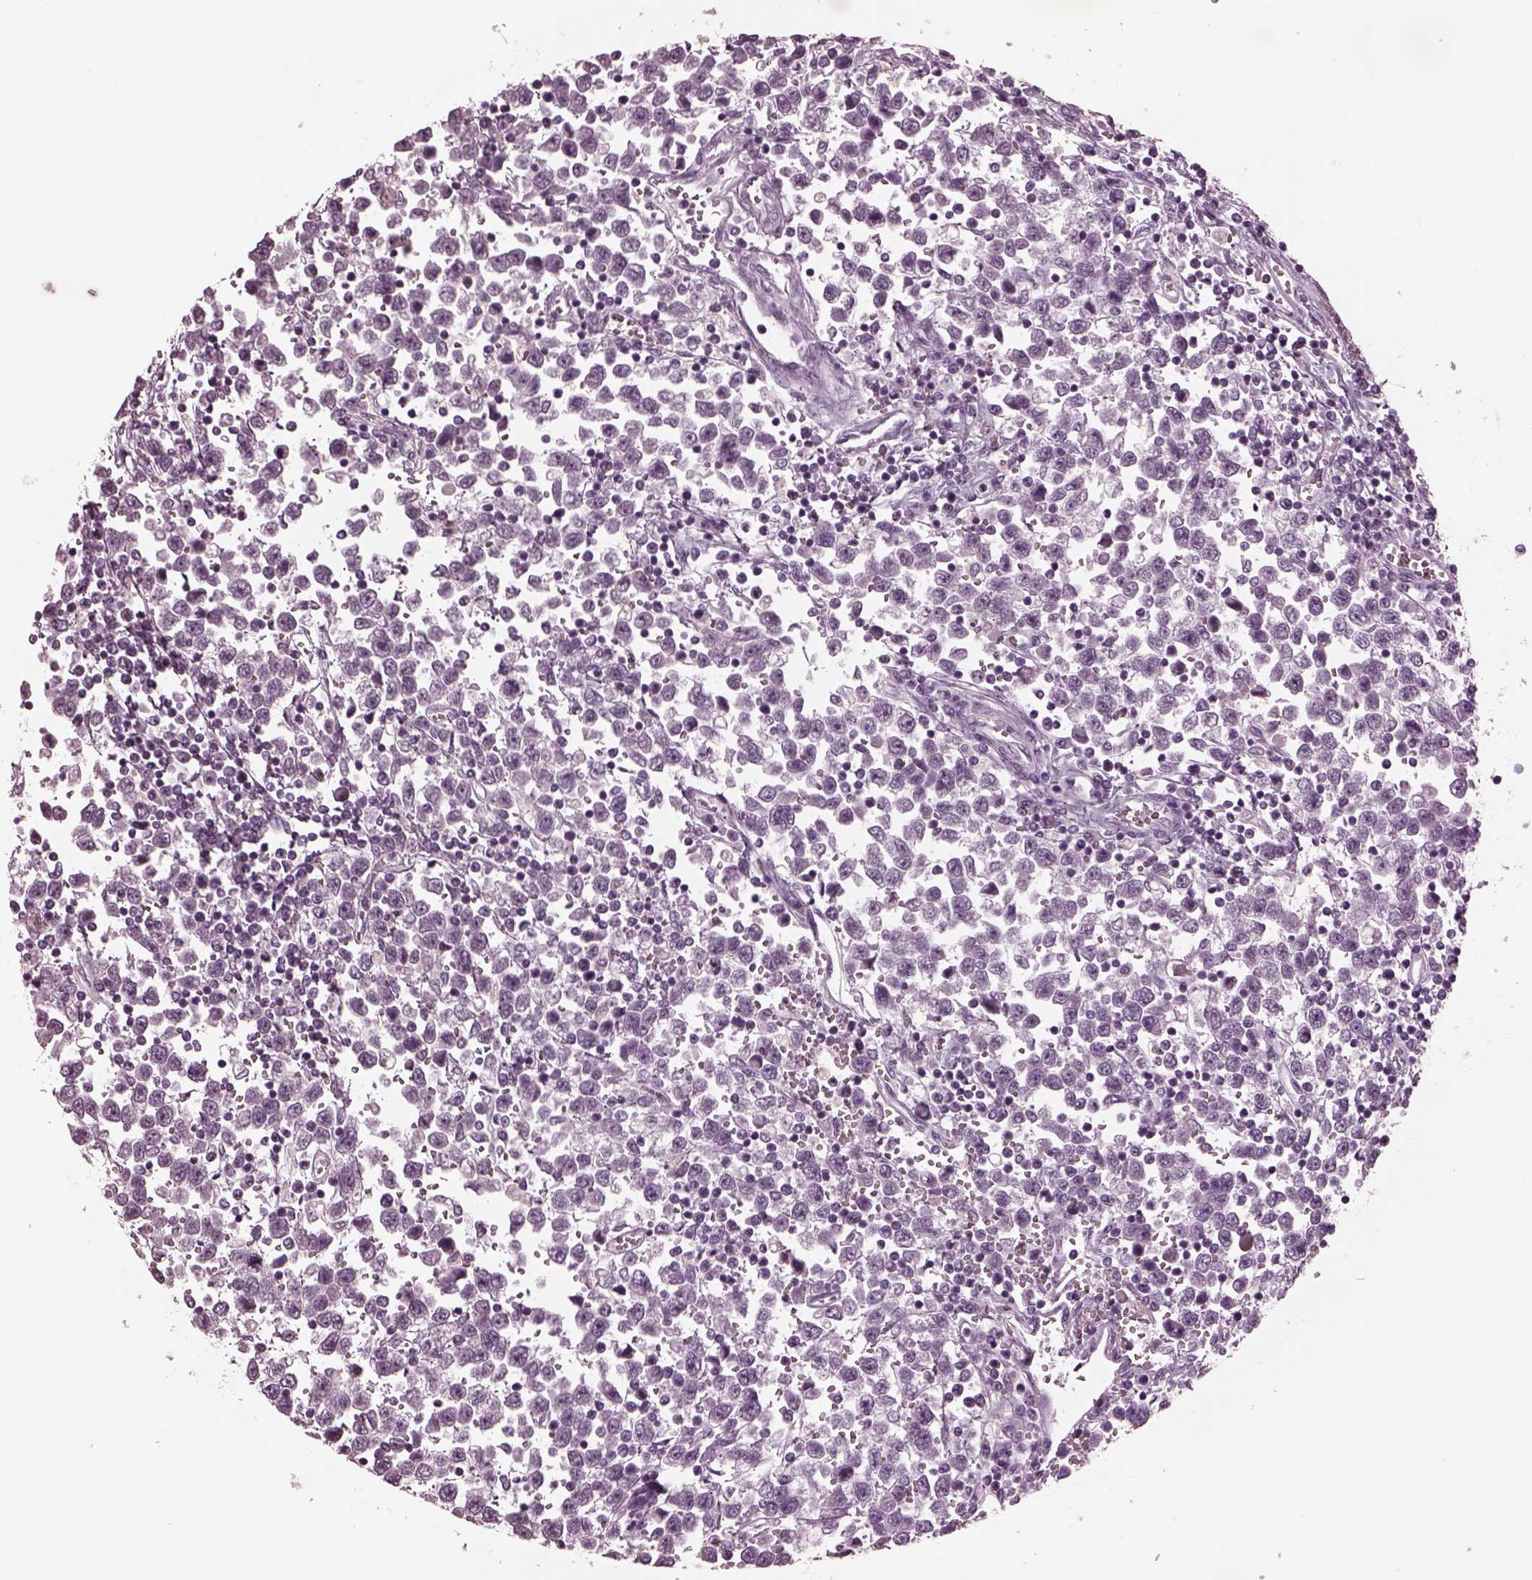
{"staining": {"intensity": "negative", "quantity": "none", "location": "none"}, "tissue": "testis cancer", "cell_type": "Tumor cells", "image_type": "cancer", "snomed": [{"axis": "morphology", "description": "Seminoma, NOS"}, {"axis": "topography", "description": "Testis"}], "caption": "This is an immunohistochemistry micrograph of testis cancer. There is no expression in tumor cells.", "gene": "MIB2", "patient": {"sex": "male", "age": 34}}